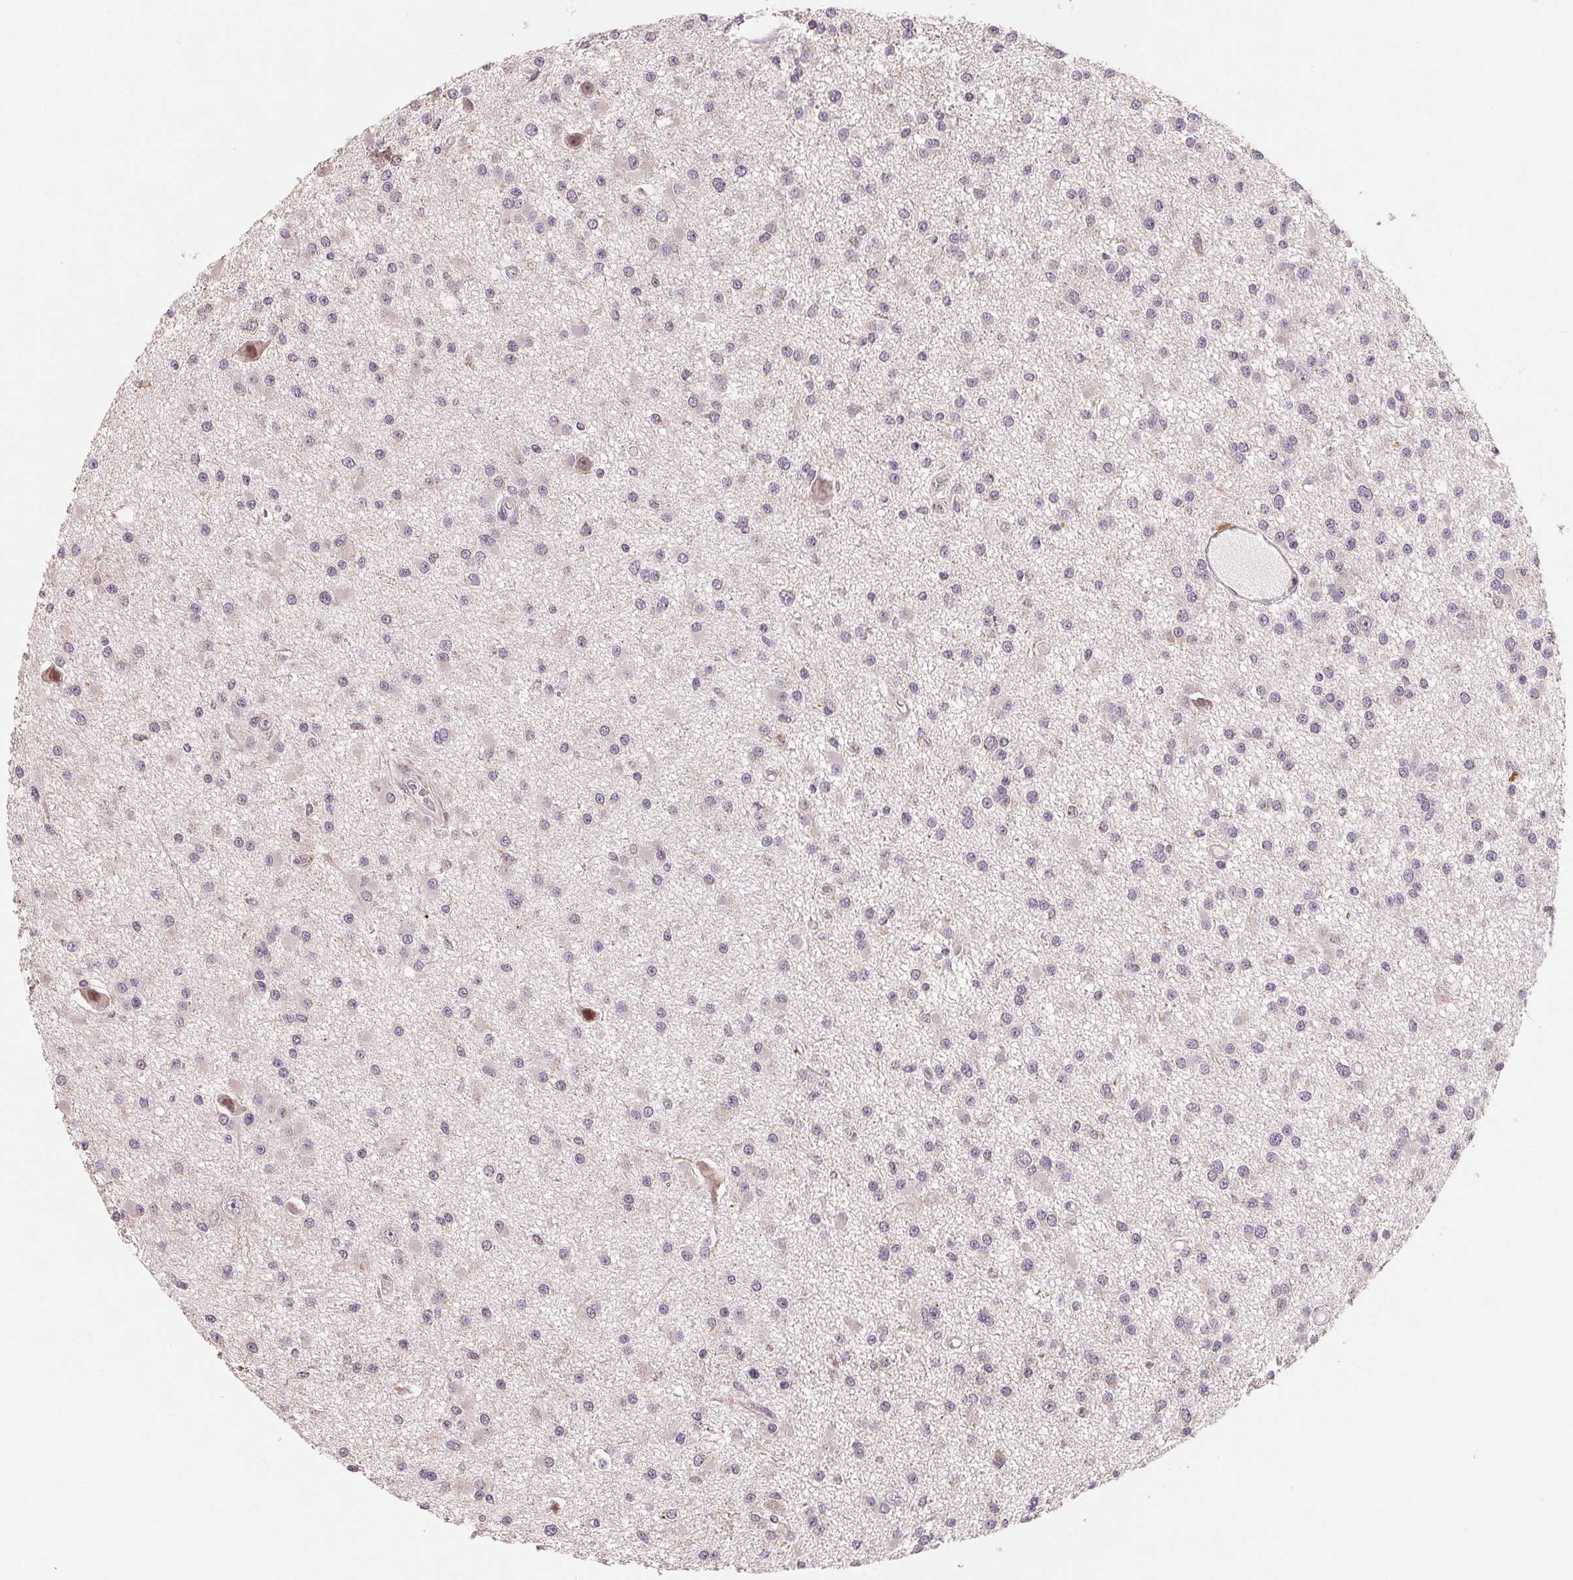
{"staining": {"intensity": "negative", "quantity": "none", "location": "none"}, "tissue": "glioma", "cell_type": "Tumor cells", "image_type": "cancer", "snomed": [{"axis": "morphology", "description": "Glioma, malignant, High grade"}, {"axis": "topography", "description": "Brain"}], "caption": "Photomicrograph shows no protein staining in tumor cells of glioma tissue.", "gene": "AQP8", "patient": {"sex": "male", "age": 54}}